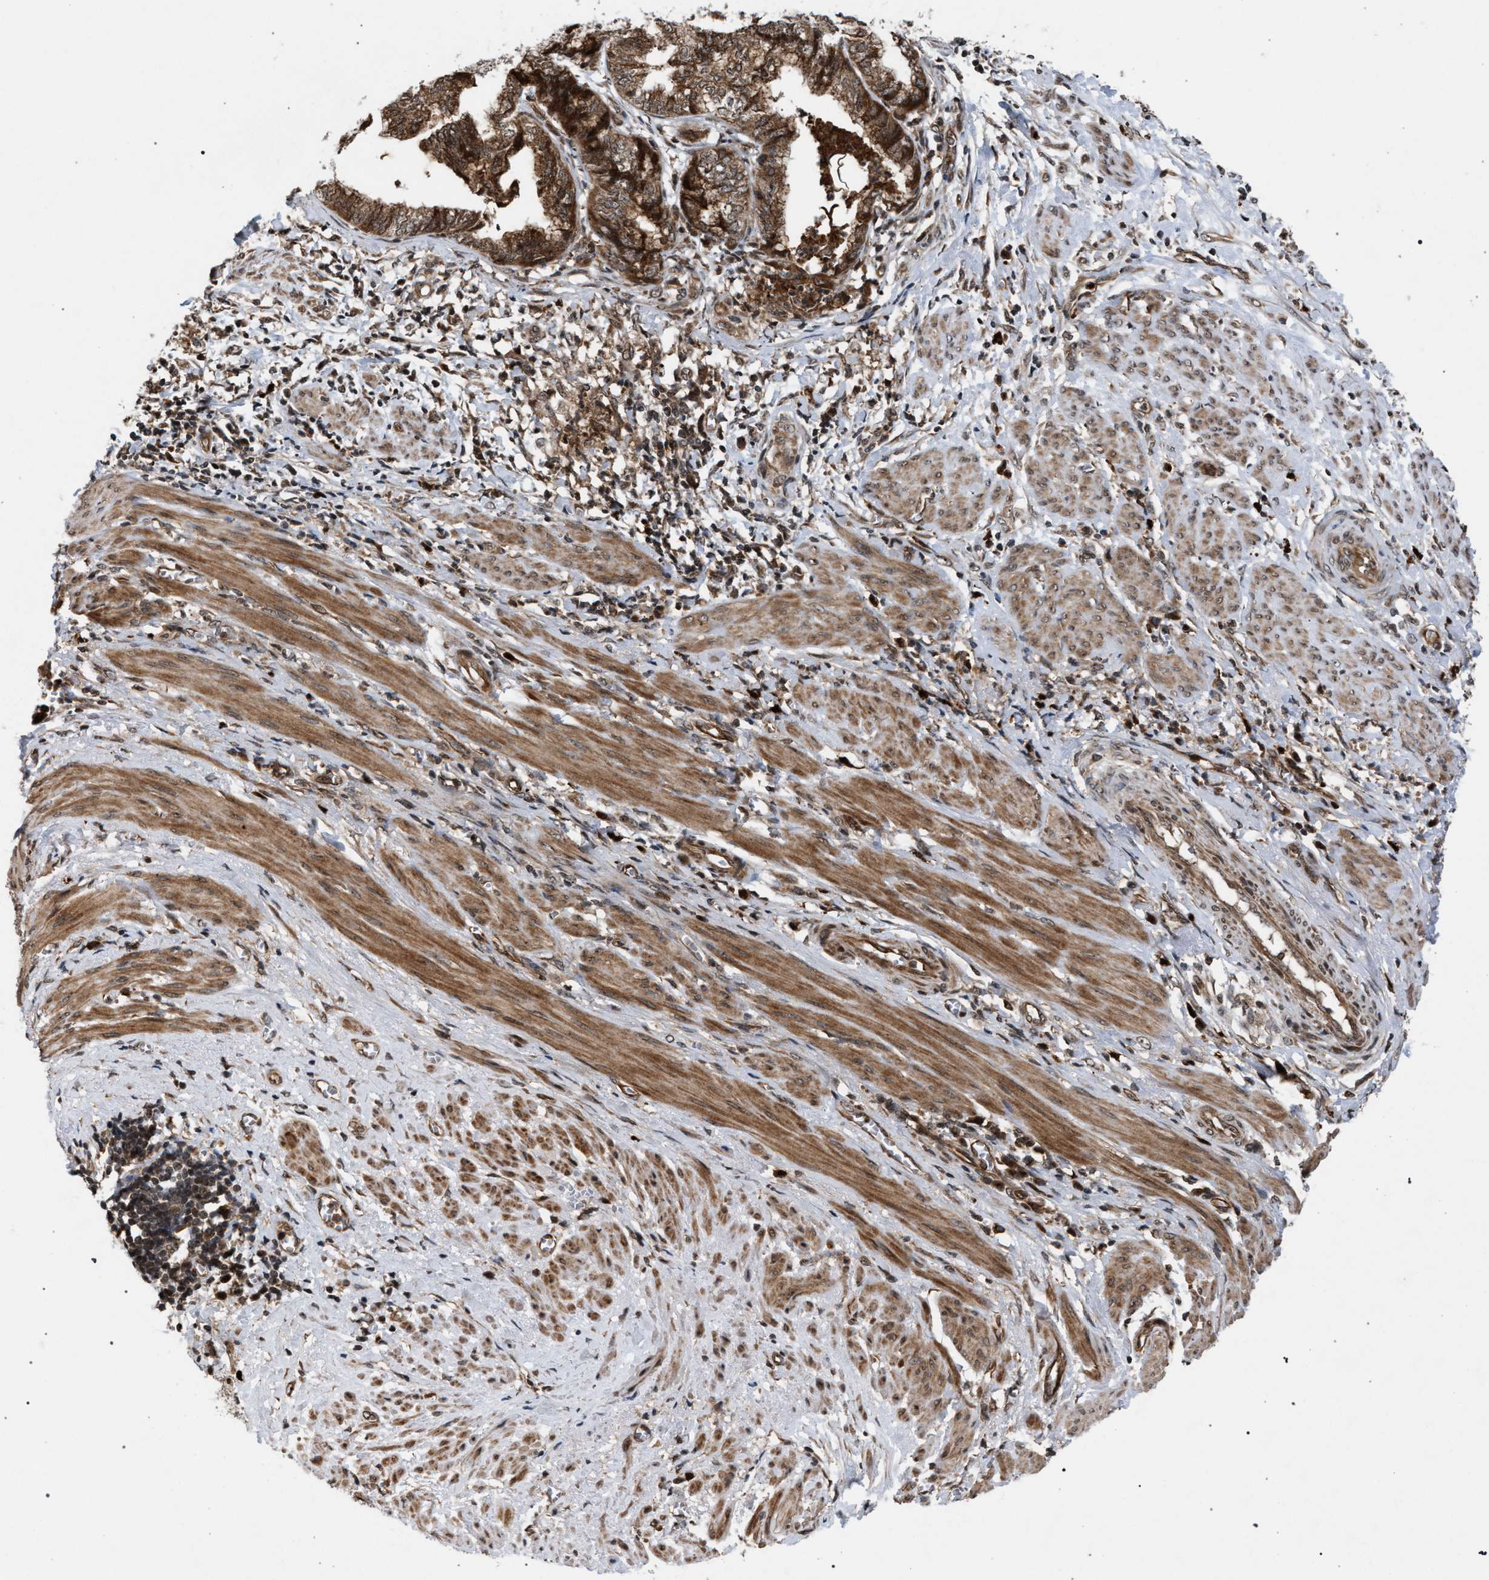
{"staining": {"intensity": "strong", "quantity": ">75%", "location": "cytoplasmic/membranous"}, "tissue": "endometrial cancer", "cell_type": "Tumor cells", "image_type": "cancer", "snomed": [{"axis": "morphology", "description": "Necrosis, NOS"}, {"axis": "morphology", "description": "Adenocarcinoma, NOS"}, {"axis": "topography", "description": "Endometrium"}], "caption": "A high amount of strong cytoplasmic/membranous positivity is present in about >75% of tumor cells in endometrial adenocarcinoma tissue.", "gene": "IRAK4", "patient": {"sex": "female", "age": 79}}